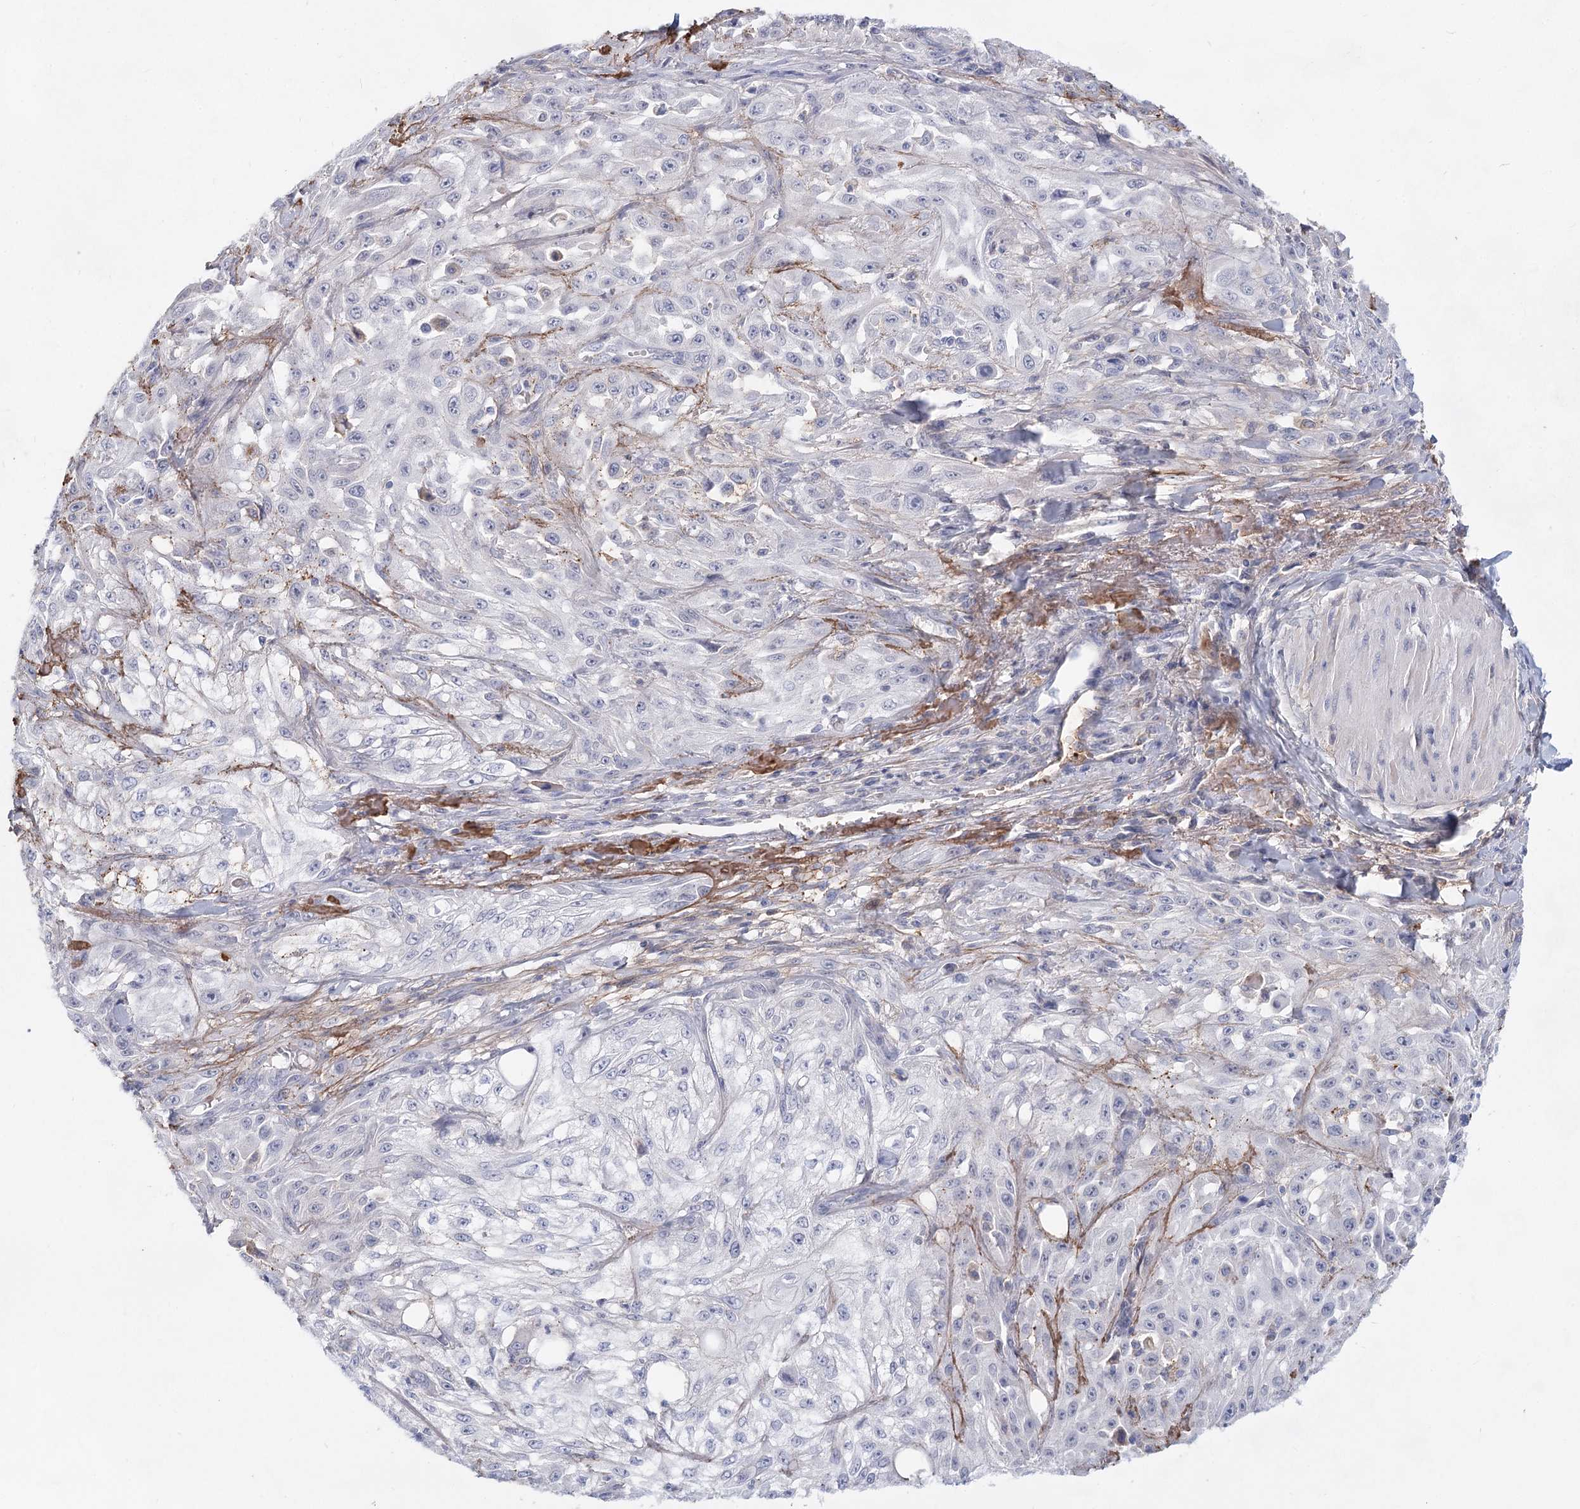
{"staining": {"intensity": "negative", "quantity": "none", "location": "none"}, "tissue": "skin cancer", "cell_type": "Tumor cells", "image_type": "cancer", "snomed": [{"axis": "morphology", "description": "Squamous cell carcinoma, NOS"}, {"axis": "morphology", "description": "Squamous cell carcinoma, metastatic, NOS"}, {"axis": "topography", "description": "Skin"}, {"axis": "topography", "description": "Lymph node"}], "caption": "Immunohistochemistry (IHC) photomicrograph of neoplastic tissue: skin squamous cell carcinoma stained with DAB (3,3'-diaminobenzidine) shows no significant protein positivity in tumor cells.", "gene": "TASOR2", "patient": {"sex": "male", "age": 75}}